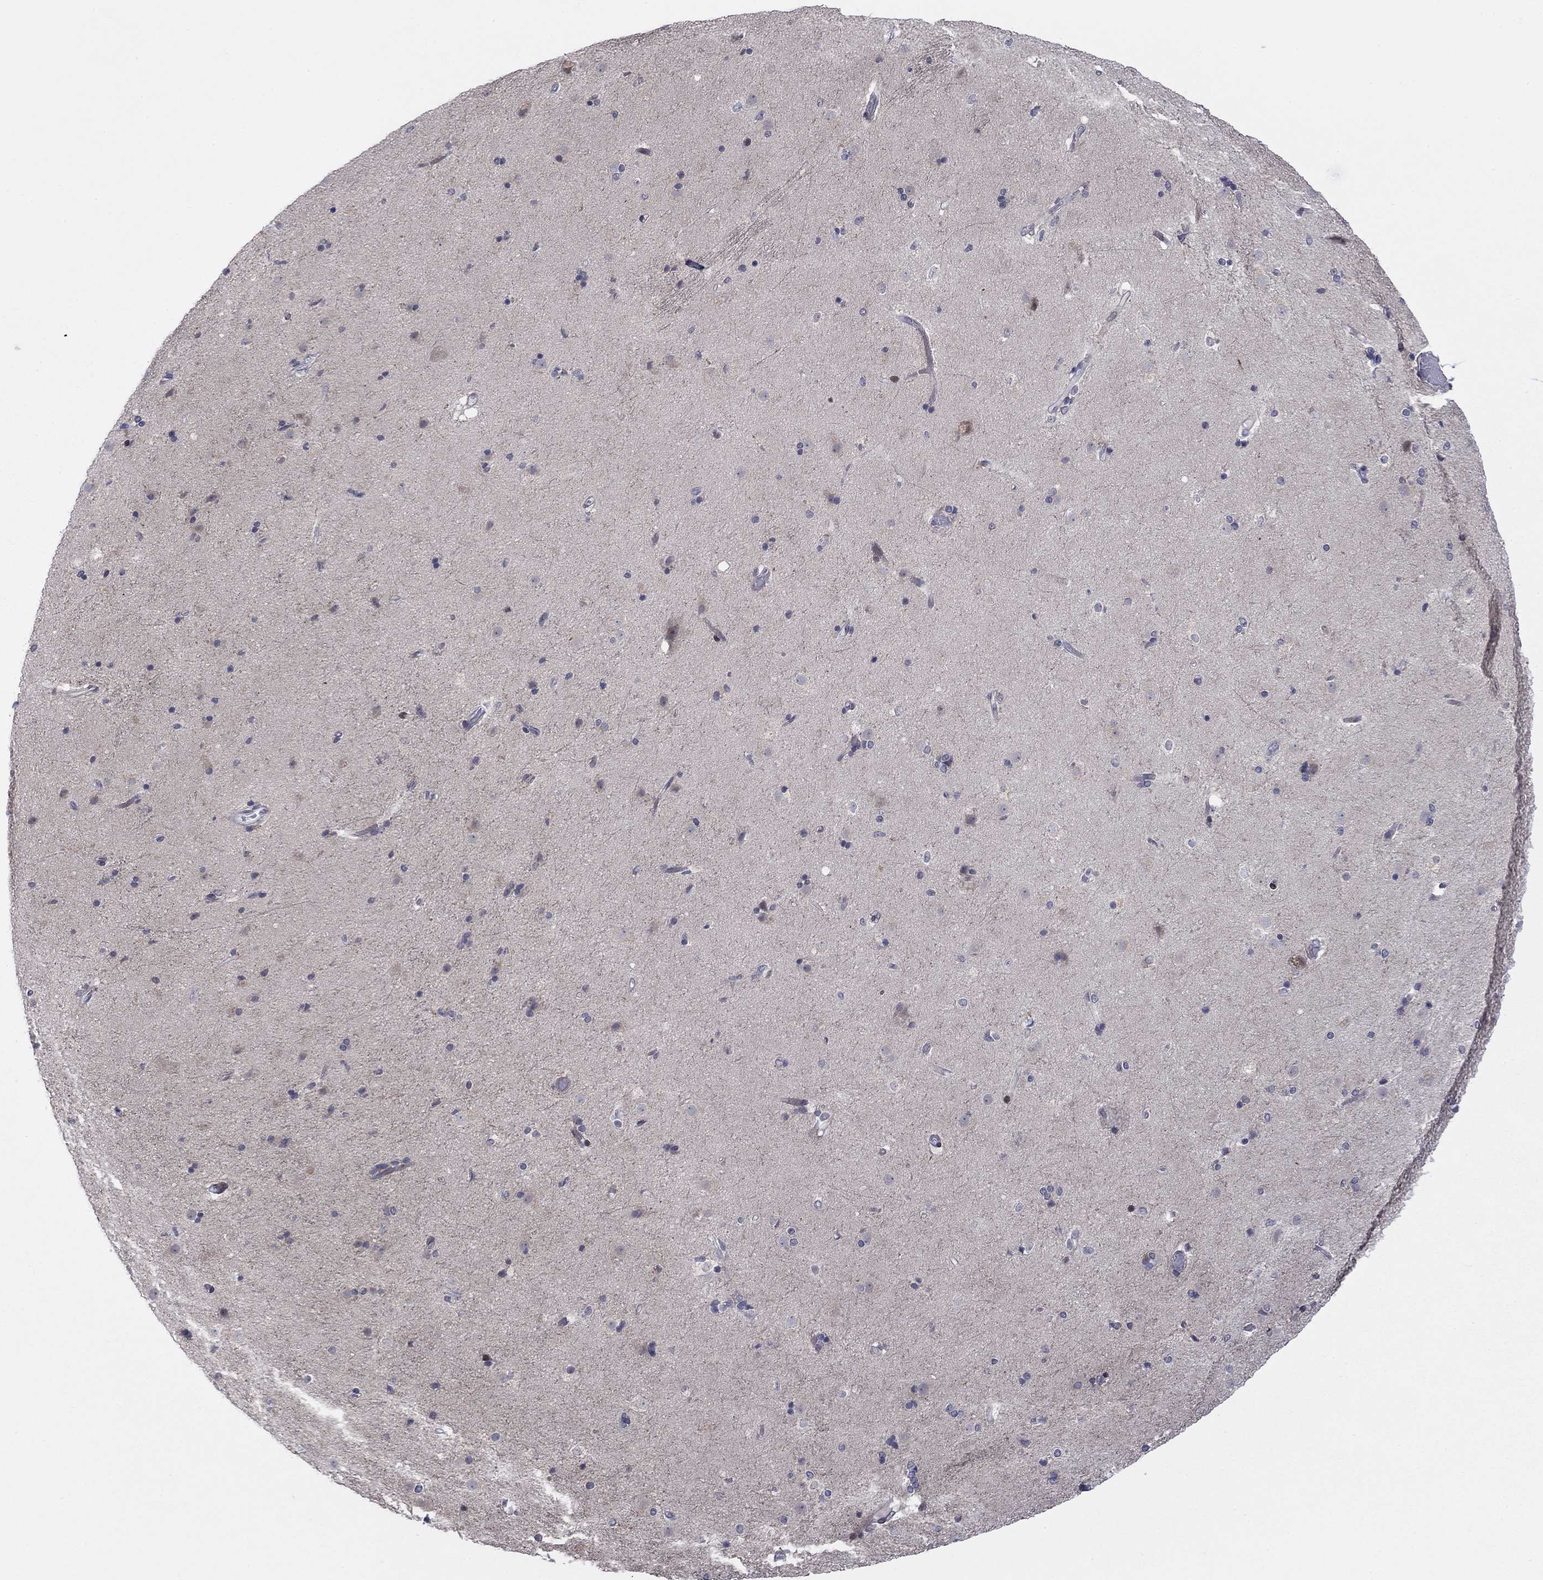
{"staining": {"intensity": "negative", "quantity": "none", "location": "none"}, "tissue": "caudate", "cell_type": "Glial cells", "image_type": "normal", "snomed": [{"axis": "morphology", "description": "Normal tissue, NOS"}, {"axis": "topography", "description": "Lateral ventricle wall"}], "caption": "Photomicrograph shows no significant protein positivity in glial cells of unremarkable caudate.", "gene": "TTC21B", "patient": {"sex": "female", "age": 71}}